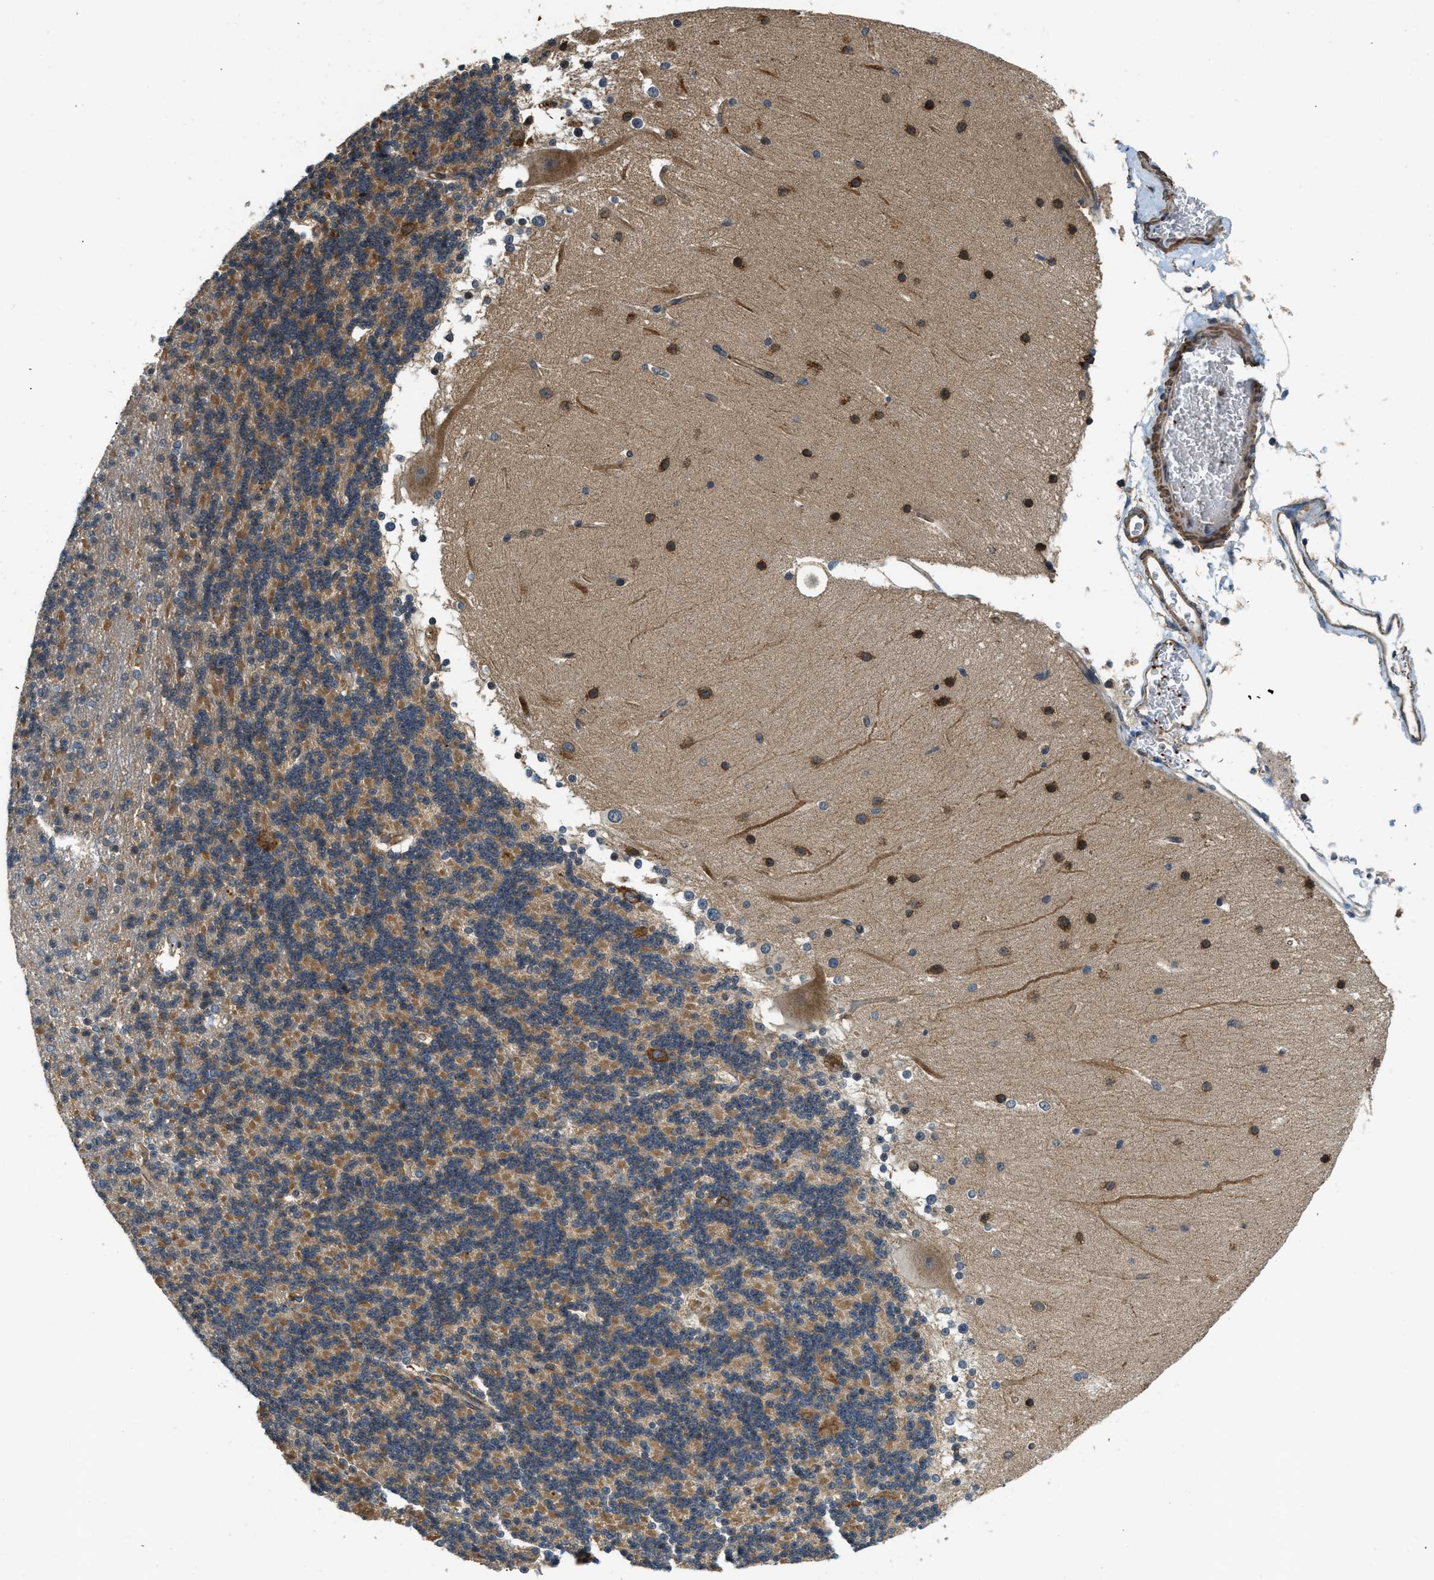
{"staining": {"intensity": "moderate", "quantity": "25%-75%", "location": "cytoplasmic/membranous"}, "tissue": "cerebellum", "cell_type": "Cells in granular layer", "image_type": "normal", "snomed": [{"axis": "morphology", "description": "Normal tissue, NOS"}, {"axis": "topography", "description": "Cerebellum"}], "caption": "A medium amount of moderate cytoplasmic/membranous expression is appreciated in about 25%-75% of cells in granular layer in unremarkable cerebellum.", "gene": "CGN", "patient": {"sex": "female", "age": 19}}